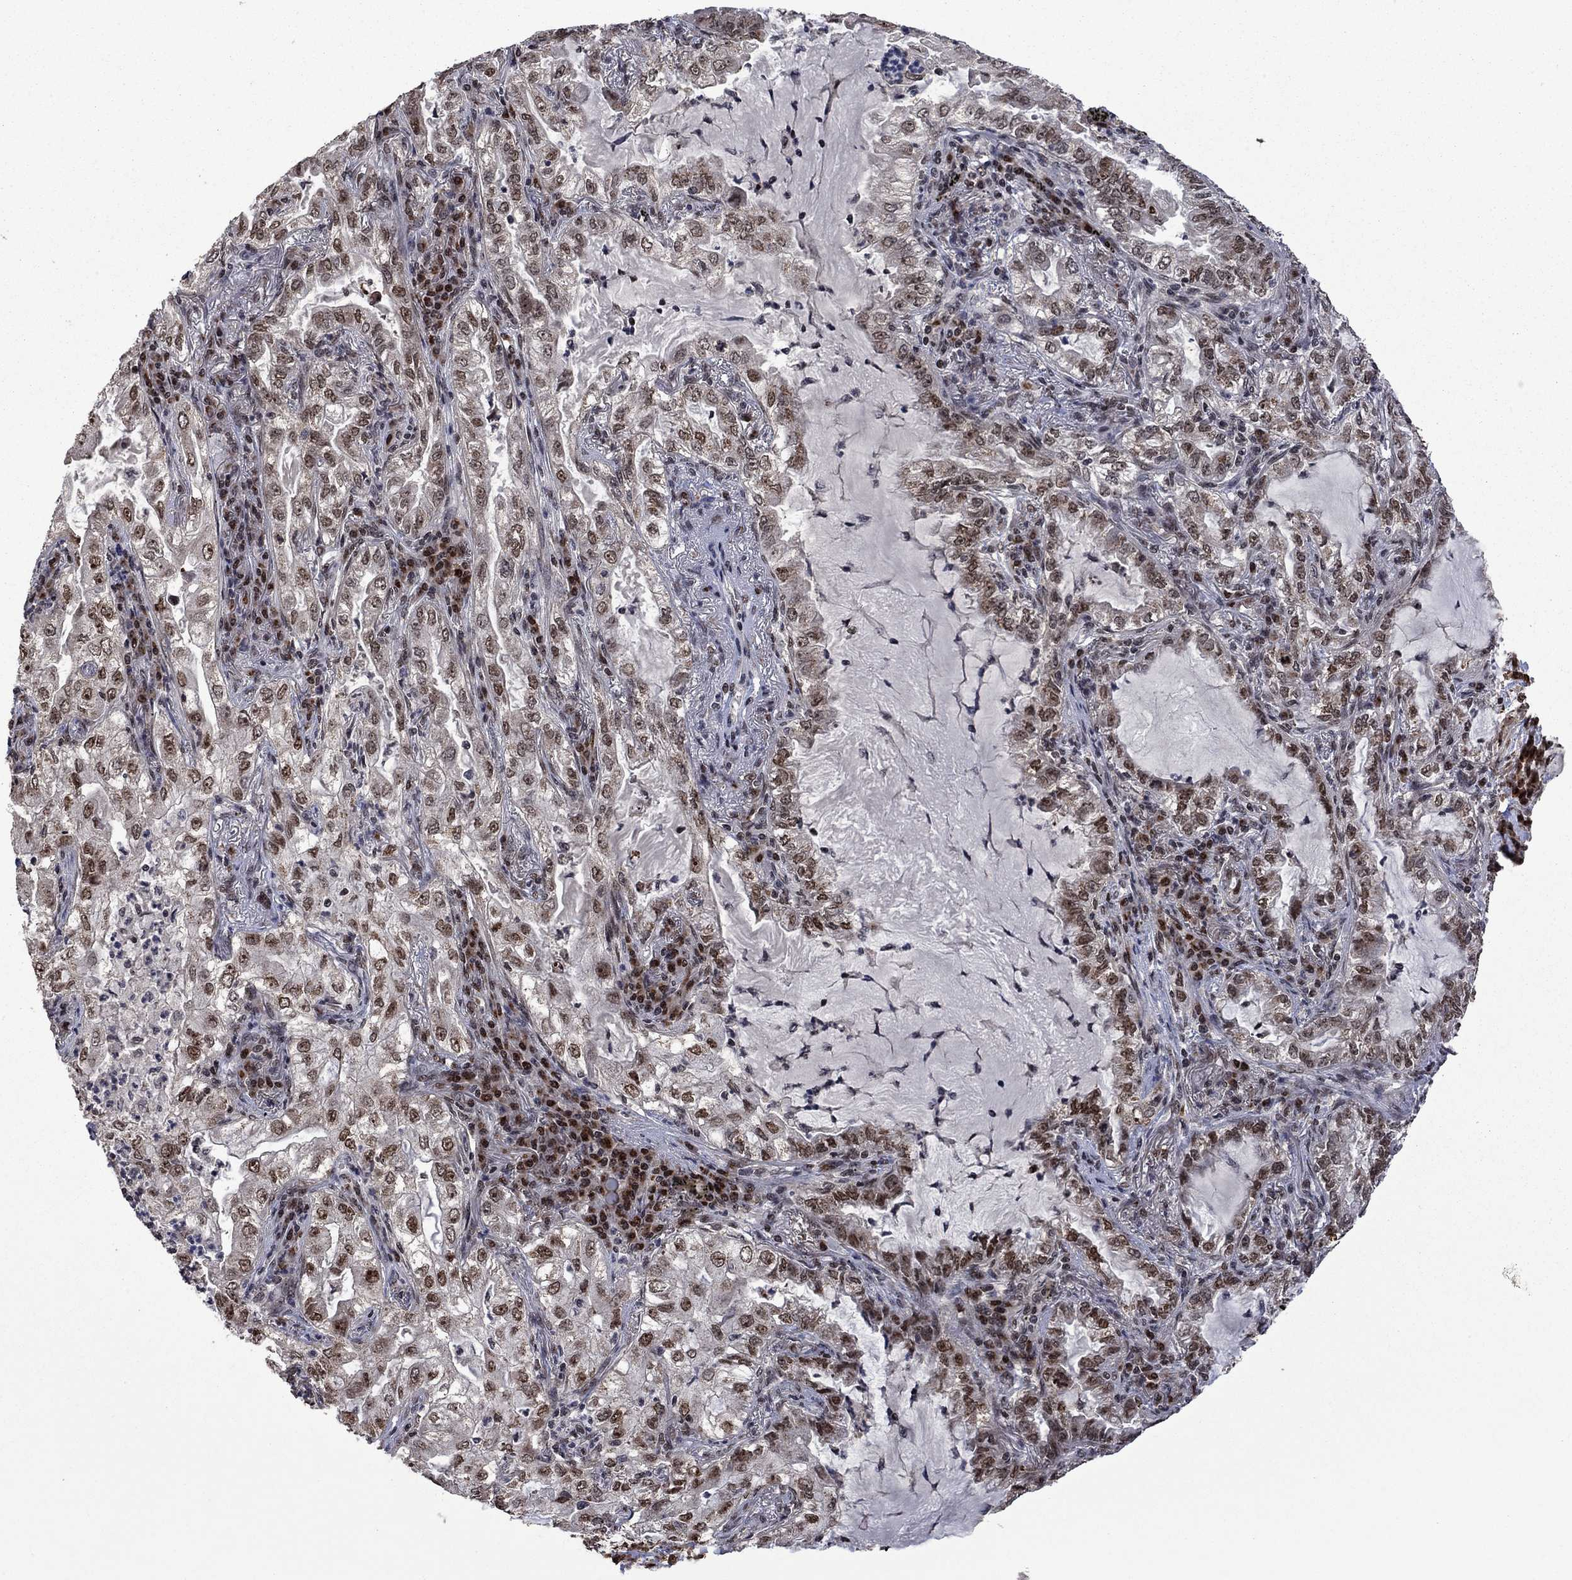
{"staining": {"intensity": "moderate", "quantity": "<25%", "location": "nuclear"}, "tissue": "lung cancer", "cell_type": "Tumor cells", "image_type": "cancer", "snomed": [{"axis": "morphology", "description": "Adenocarcinoma, NOS"}, {"axis": "topography", "description": "Lung"}], "caption": "The micrograph demonstrates staining of lung adenocarcinoma, revealing moderate nuclear protein expression (brown color) within tumor cells.", "gene": "FBL", "patient": {"sex": "female", "age": 73}}